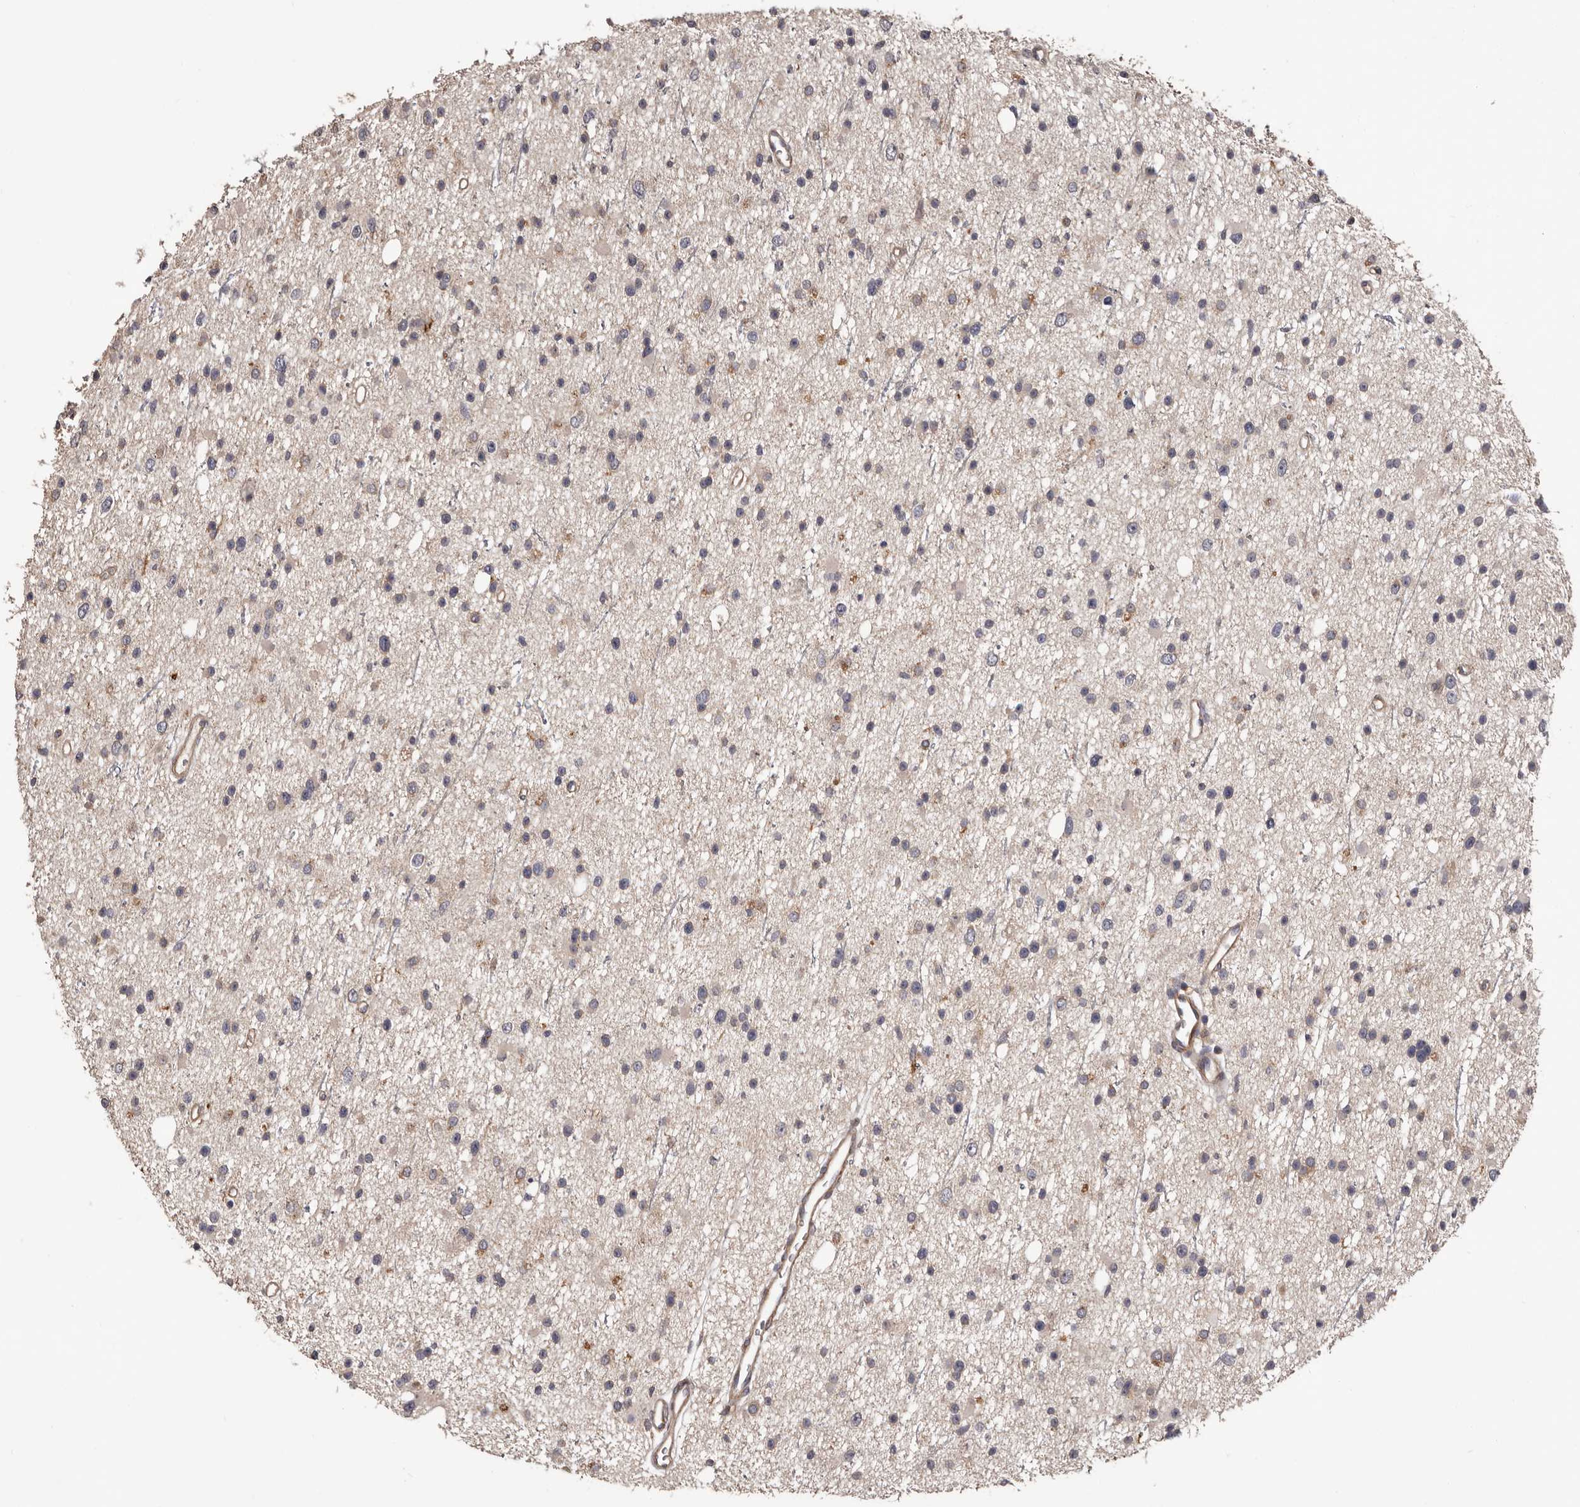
{"staining": {"intensity": "weak", "quantity": "<25%", "location": "cytoplasmic/membranous"}, "tissue": "glioma", "cell_type": "Tumor cells", "image_type": "cancer", "snomed": [{"axis": "morphology", "description": "Glioma, malignant, Low grade"}, {"axis": "topography", "description": "Cerebral cortex"}], "caption": "Immunohistochemical staining of glioma reveals no significant staining in tumor cells.", "gene": "ADAMTS2", "patient": {"sex": "female", "age": 39}}